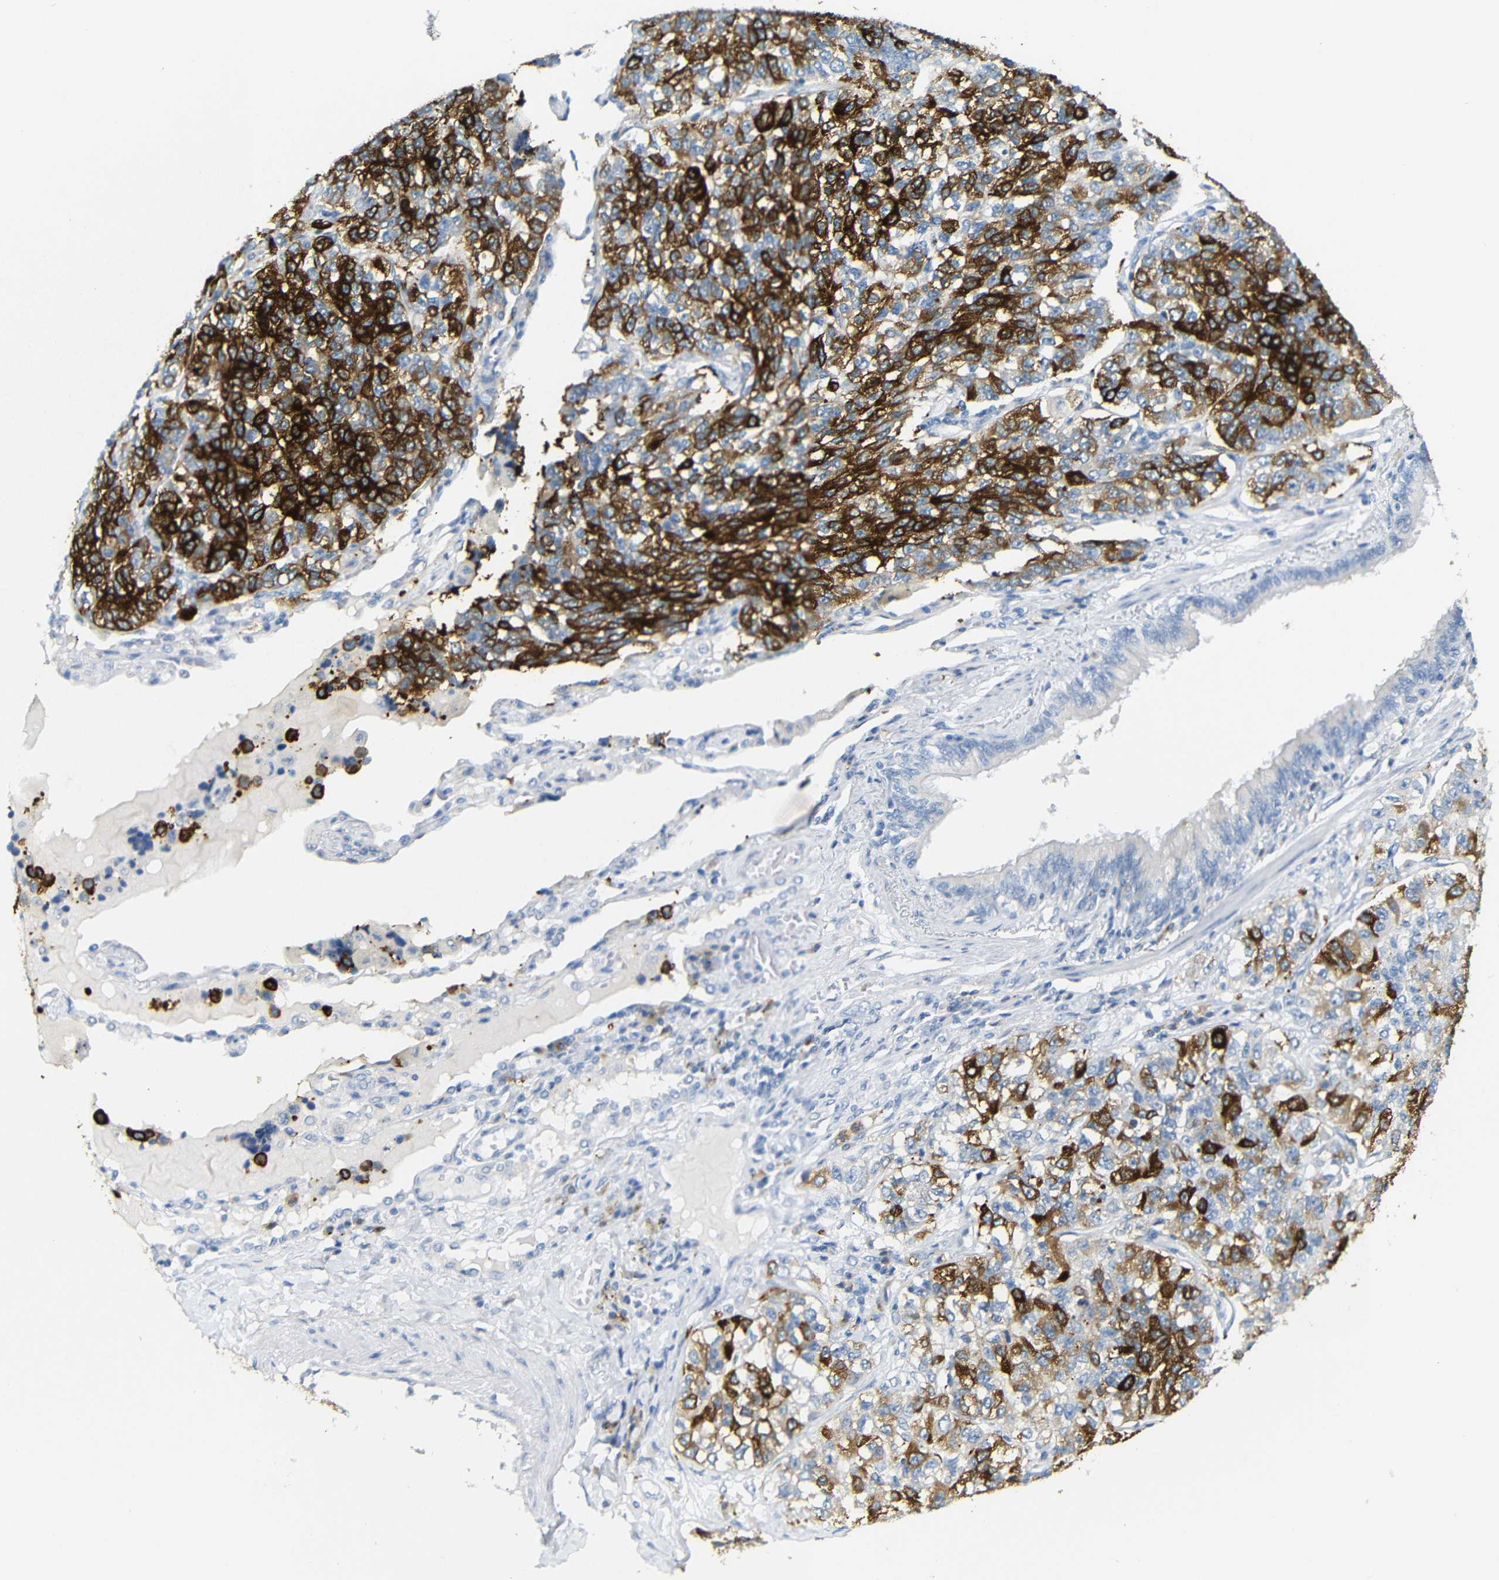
{"staining": {"intensity": "strong", "quantity": ">75%", "location": "cytoplasmic/membranous"}, "tissue": "lung cancer", "cell_type": "Tumor cells", "image_type": "cancer", "snomed": [{"axis": "morphology", "description": "Adenocarcinoma, NOS"}, {"axis": "topography", "description": "Lung"}], "caption": "Protein staining by immunohistochemistry shows strong cytoplasmic/membranous expression in approximately >75% of tumor cells in lung cancer (adenocarcinoma).", "gene": "FCRL1", "patient": {"sex": "male", "age": 49}}